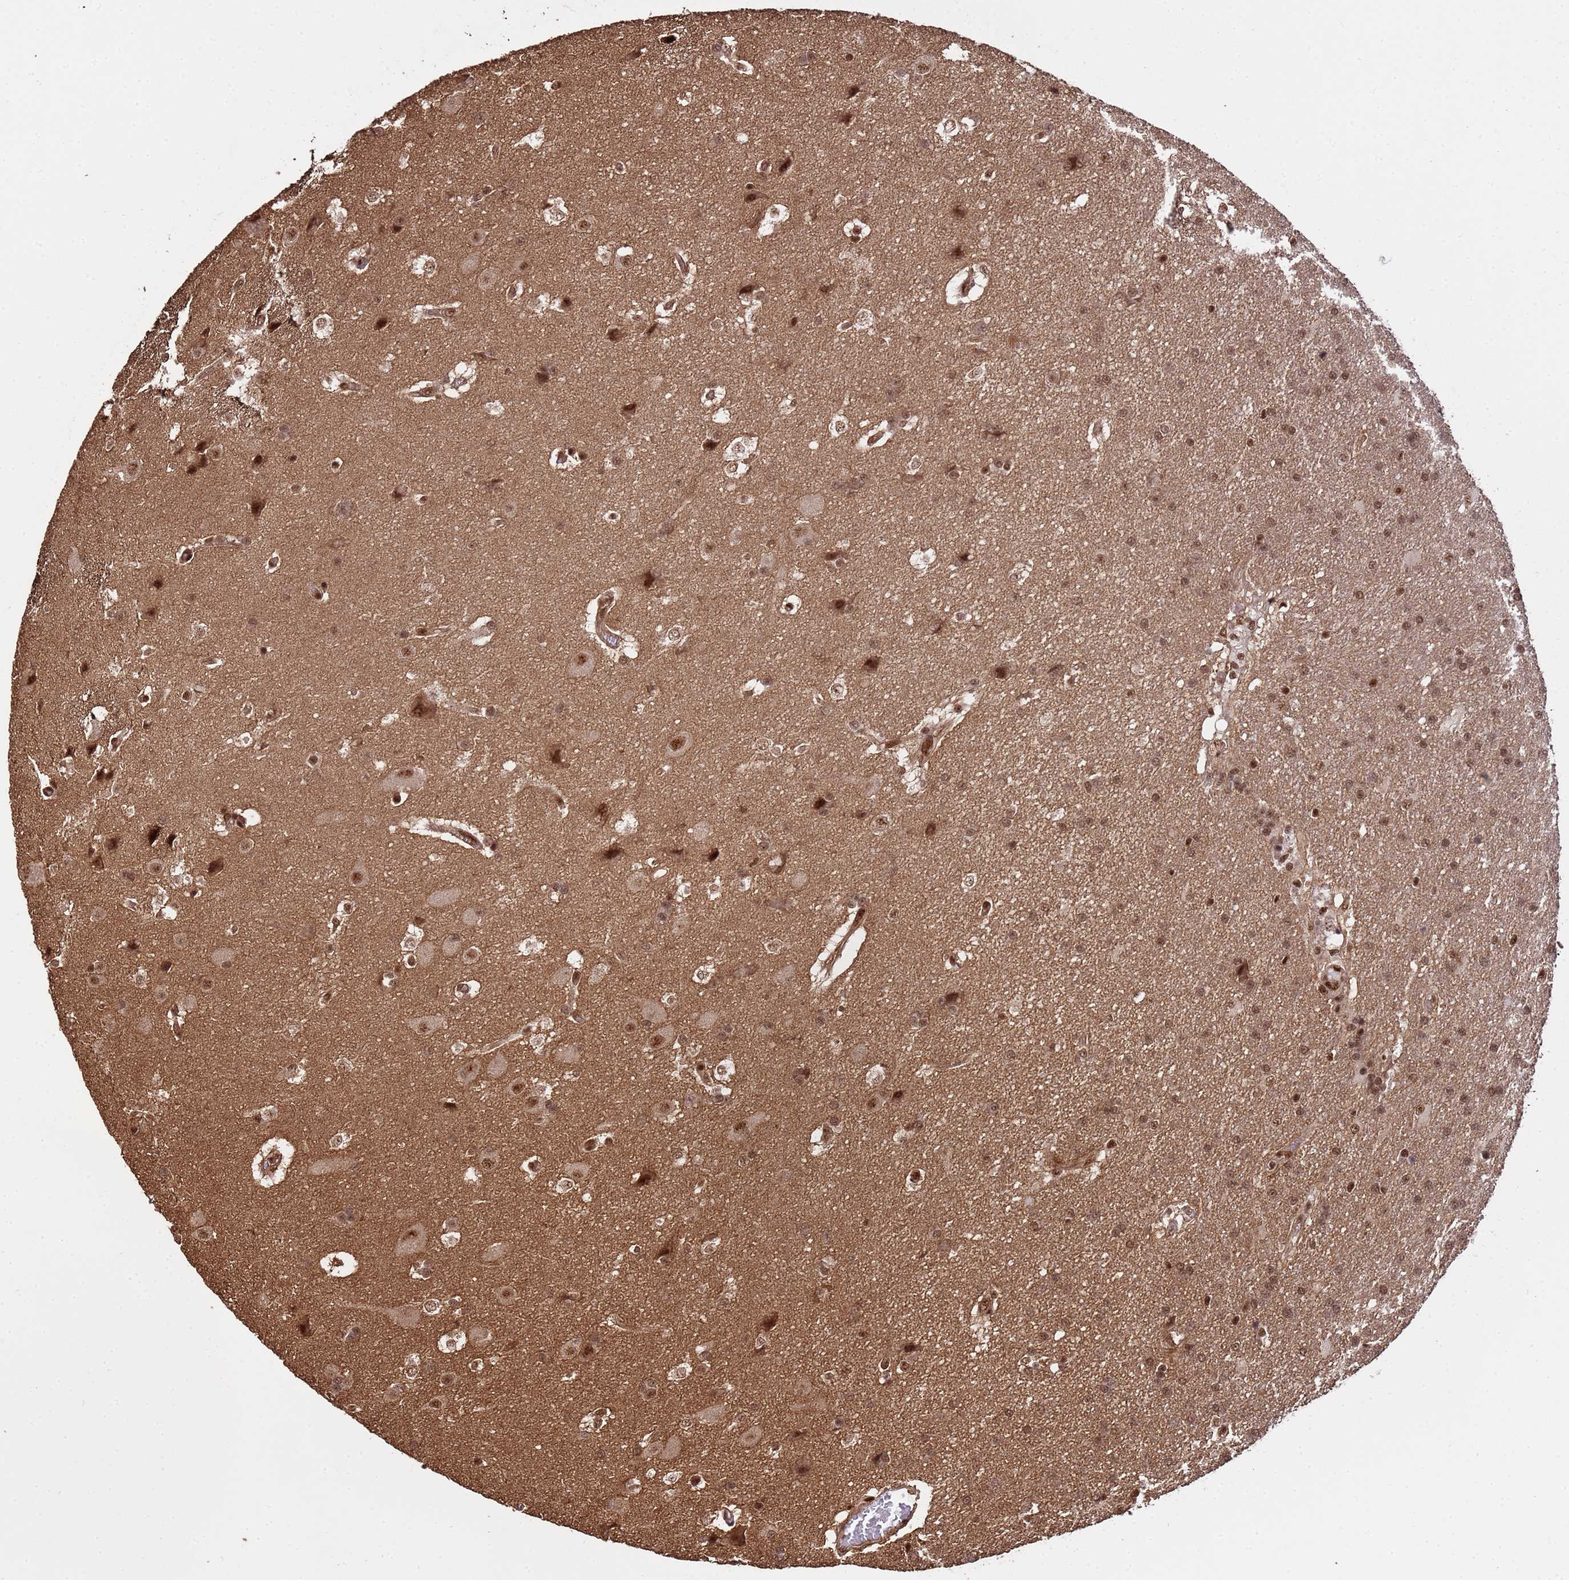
{"staining": {"intensity": "strong", "quantity": ">75%", "location": "cytoplasmic/membranous,nuclear"}, "tissue": "glioma", "cell_type": "Tumor cells", "image_type": "cancer", "snomed": [{"axis": "morphology", "description": "Glioma, malignant, Low grade"}, {"axis": "topography", "description": "Brain"}], "caption": "A photomicrograph of human malignant glioma (low-grade) stained for a protein displays strong cytoplasmic/membranous and nuclear brown staining in tumor cells.", "gene": "SYF2", "patient": {"sex": "male", "age": 66}}